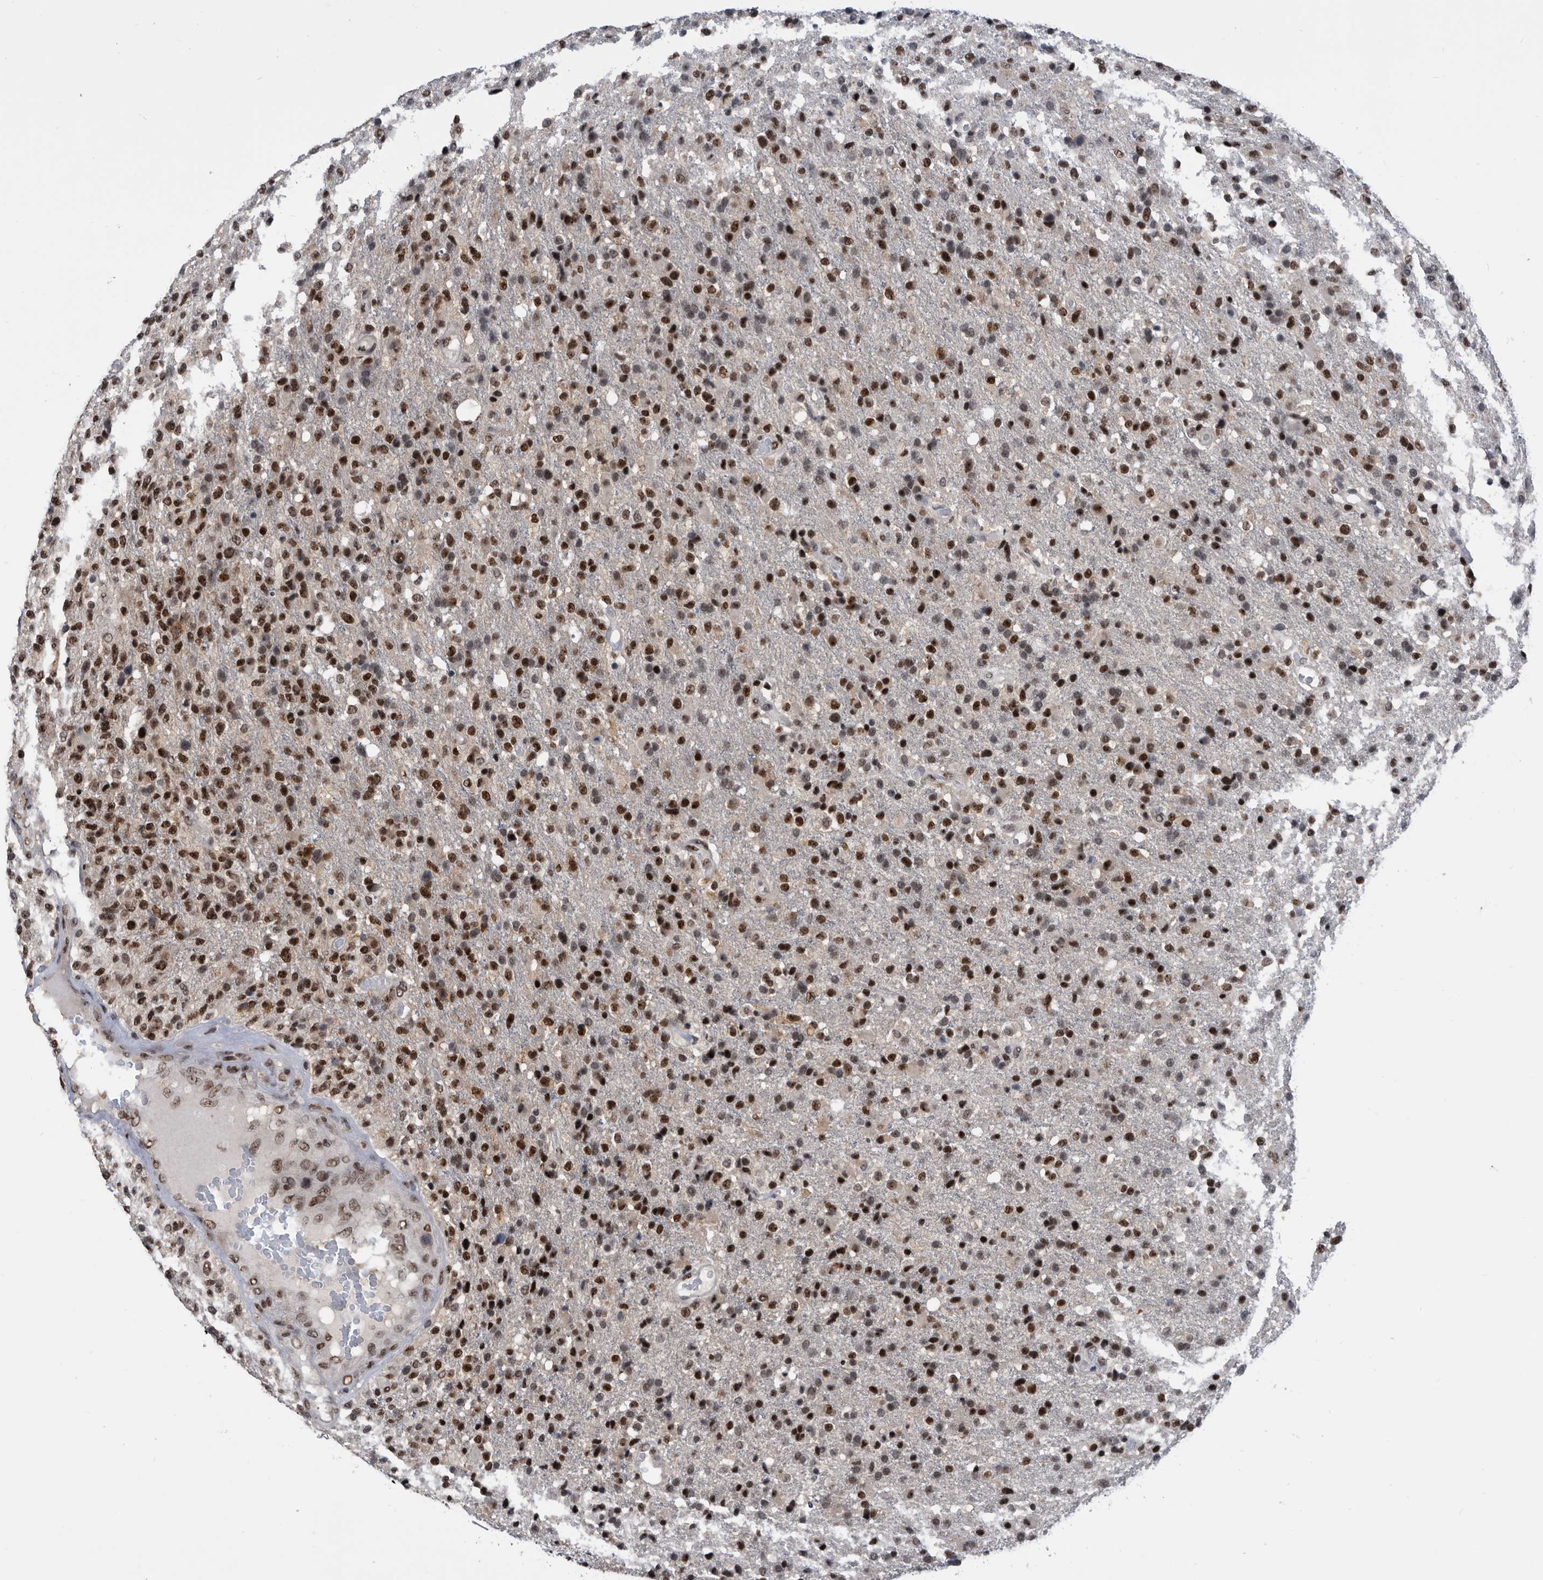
{"staining": {"intensity": "strong", "quantity": ">75%", "location": "nuclear"}, "tissue": "glioma", "cell_type": "Tumor cells", "image_type": "cancer", "snomed": [{"axis": "morphology", "description": "Glioma, malignant, High grade"}, {"axis": "topography", "description": "Brain"}], "caption": "This histopathology image displays immunohistochemistry staining of malignant glioma (high-grade), with high strong nuclear staining in approximately >75% of tumor cells.", "gene": "ZNF260", "patient": {"sex": "male", "age": 72}}